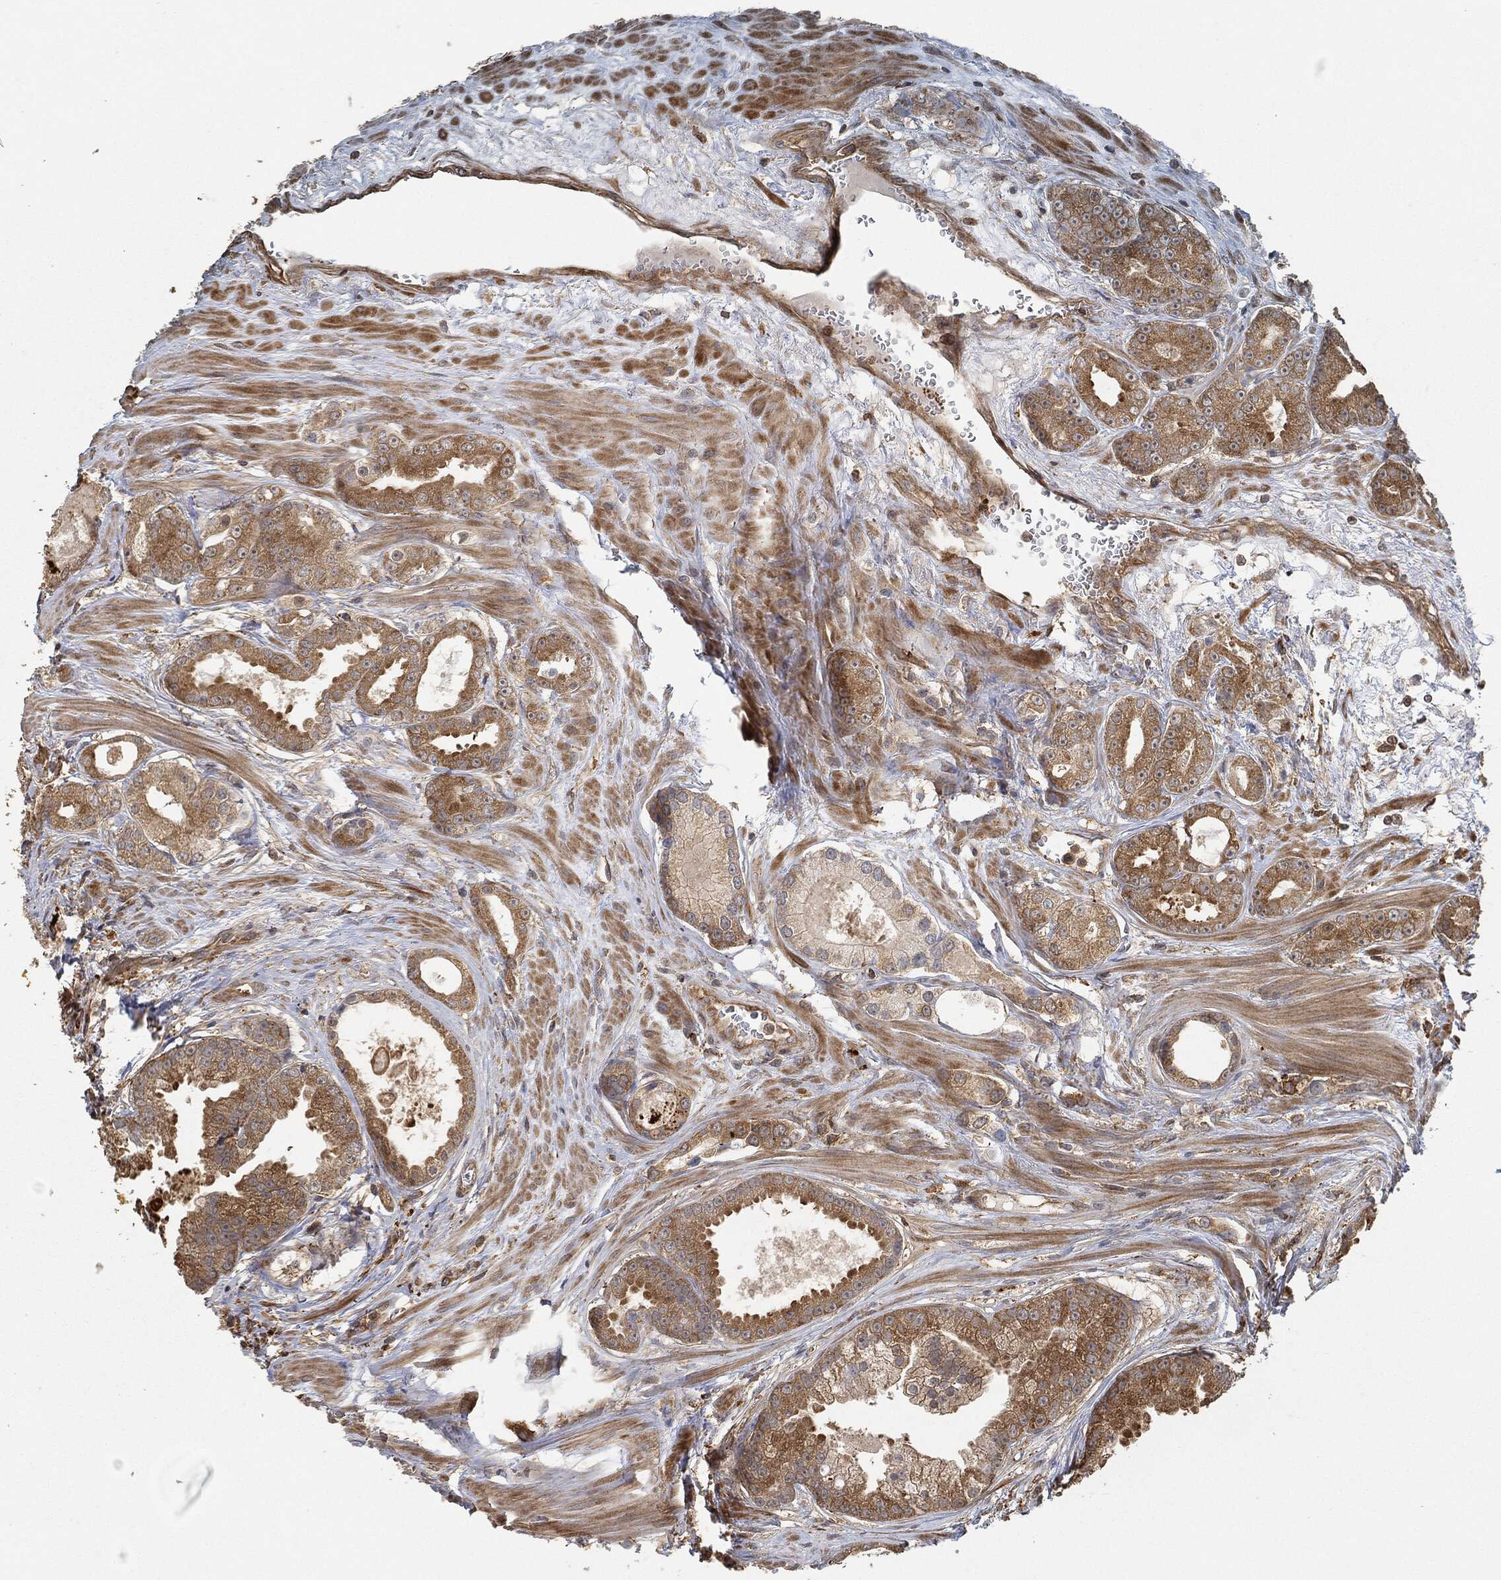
{"staining": {"intensity": "moderate", "quantity": ">75%", "location": "cytoplasmic/membranous"}, "tissue": "prostate cancer", "cell_type": "Tumor cells", "image_type": "cancer", "snomed": [{"axis": "morphology", "description": "Adenocarcinoma, NOS"}, {"axis": "topography", "description": "Prostate"}], "caption": "Immunohistochemical staining of human prostate cancer (adenocarcinoma) exhibits medium levels of moderate cytoplasmic/membranous protein staining in about >75% of tumor cells.", "gene": "TPT1", "patient": {"sex": "male", "age": 61}}